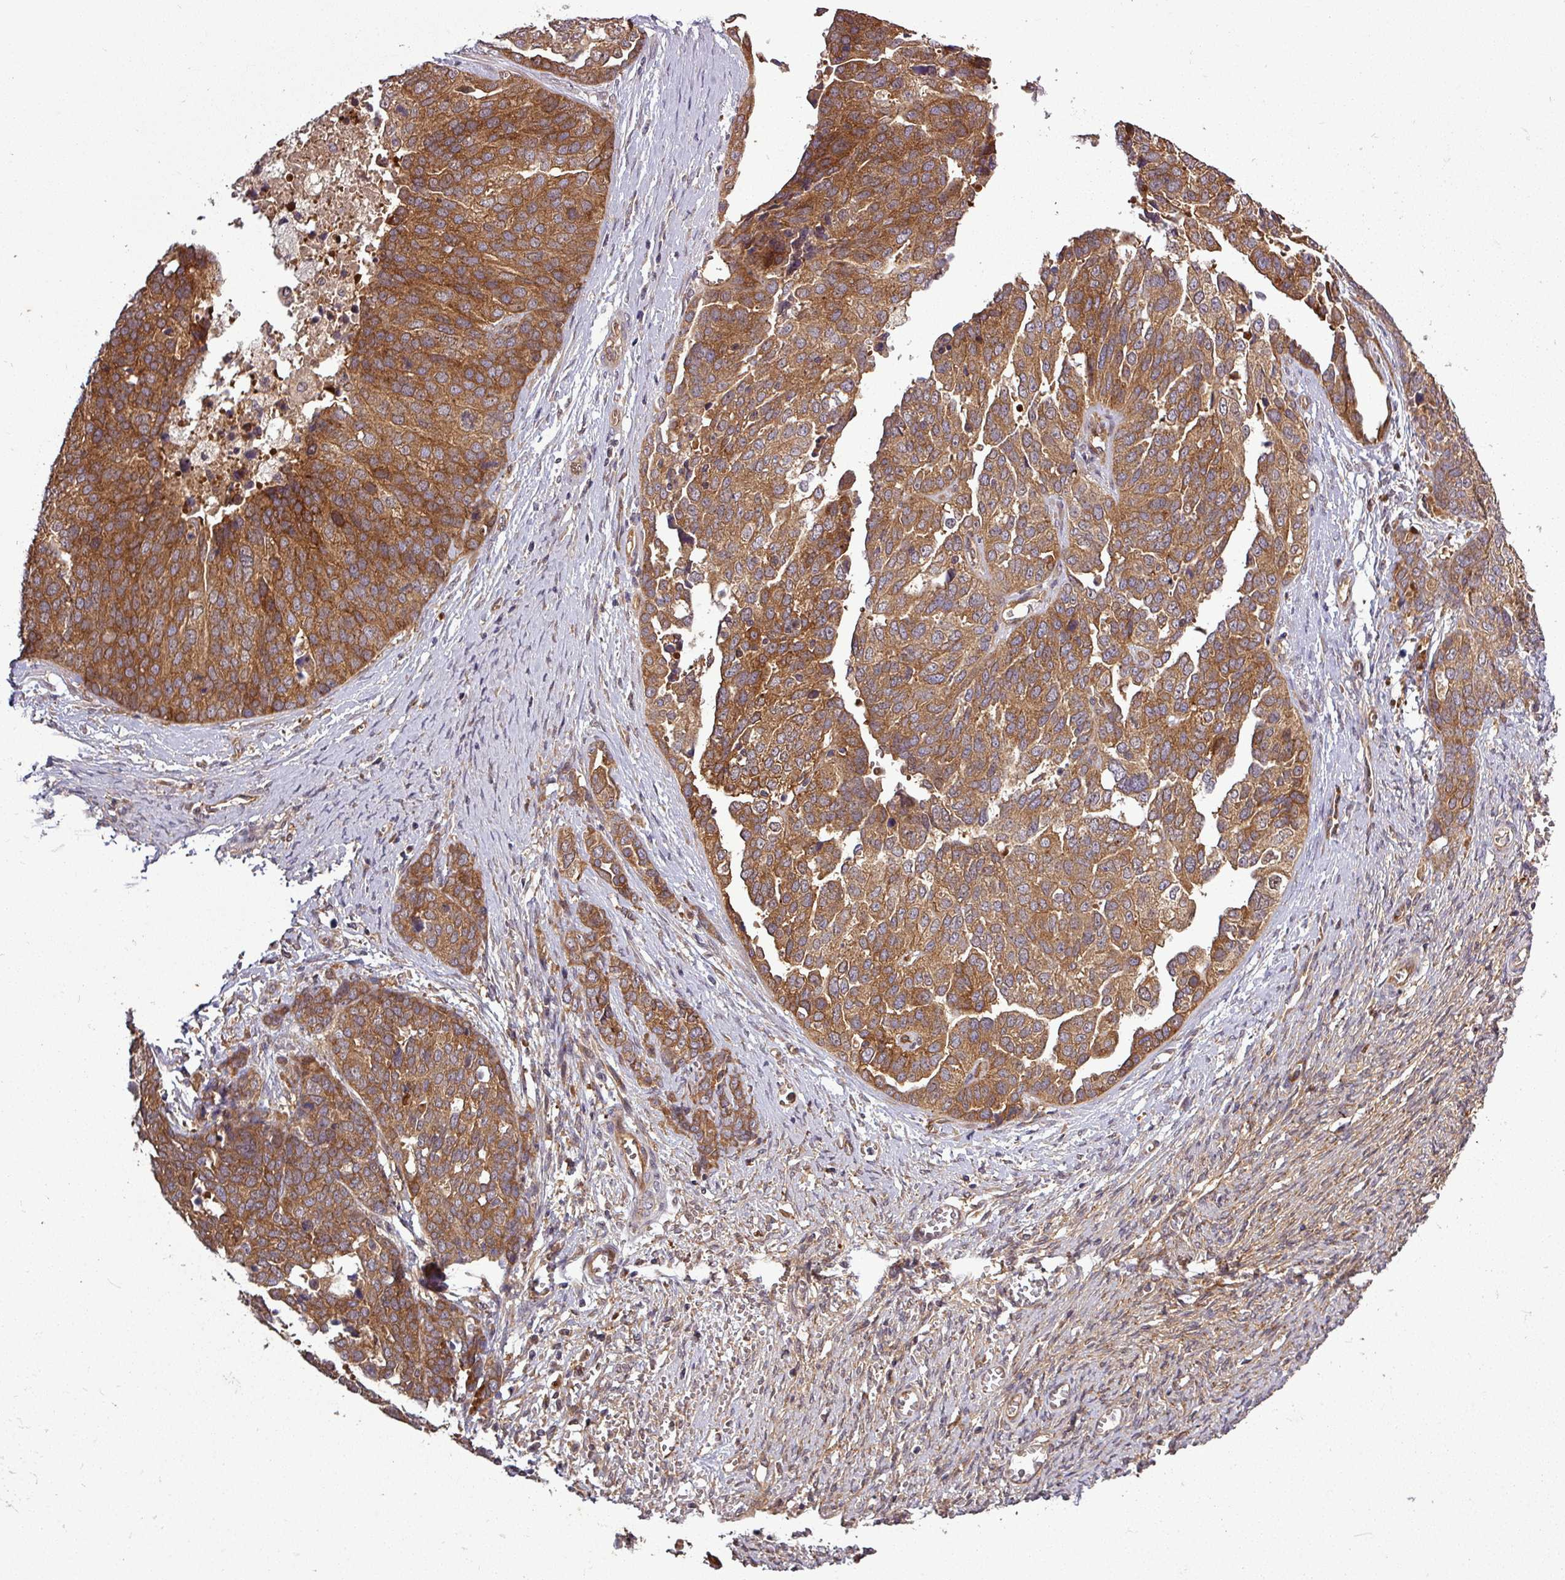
{"staining": {"intensity": "strong", "quantity": ">75%", "location": "cytoplasmic/membranous"}, "tissue": "ovarian cancer", "cell_type": "Tumor cells", "image_type": "cancer", "snomed": [{"axis": "morphology", "description": "Cystadenocarcinoma, serous, NOS"}, {"axis": "topography", "description": "Ovary"}], "caption": "Ovarian cancer stained with IHC exhibits strong cytoplasmic/membranous positivity in approximately >75% of tumor cells.", "gene": "SIRPB2", "patient": {"sex": "female", "age": 44}}